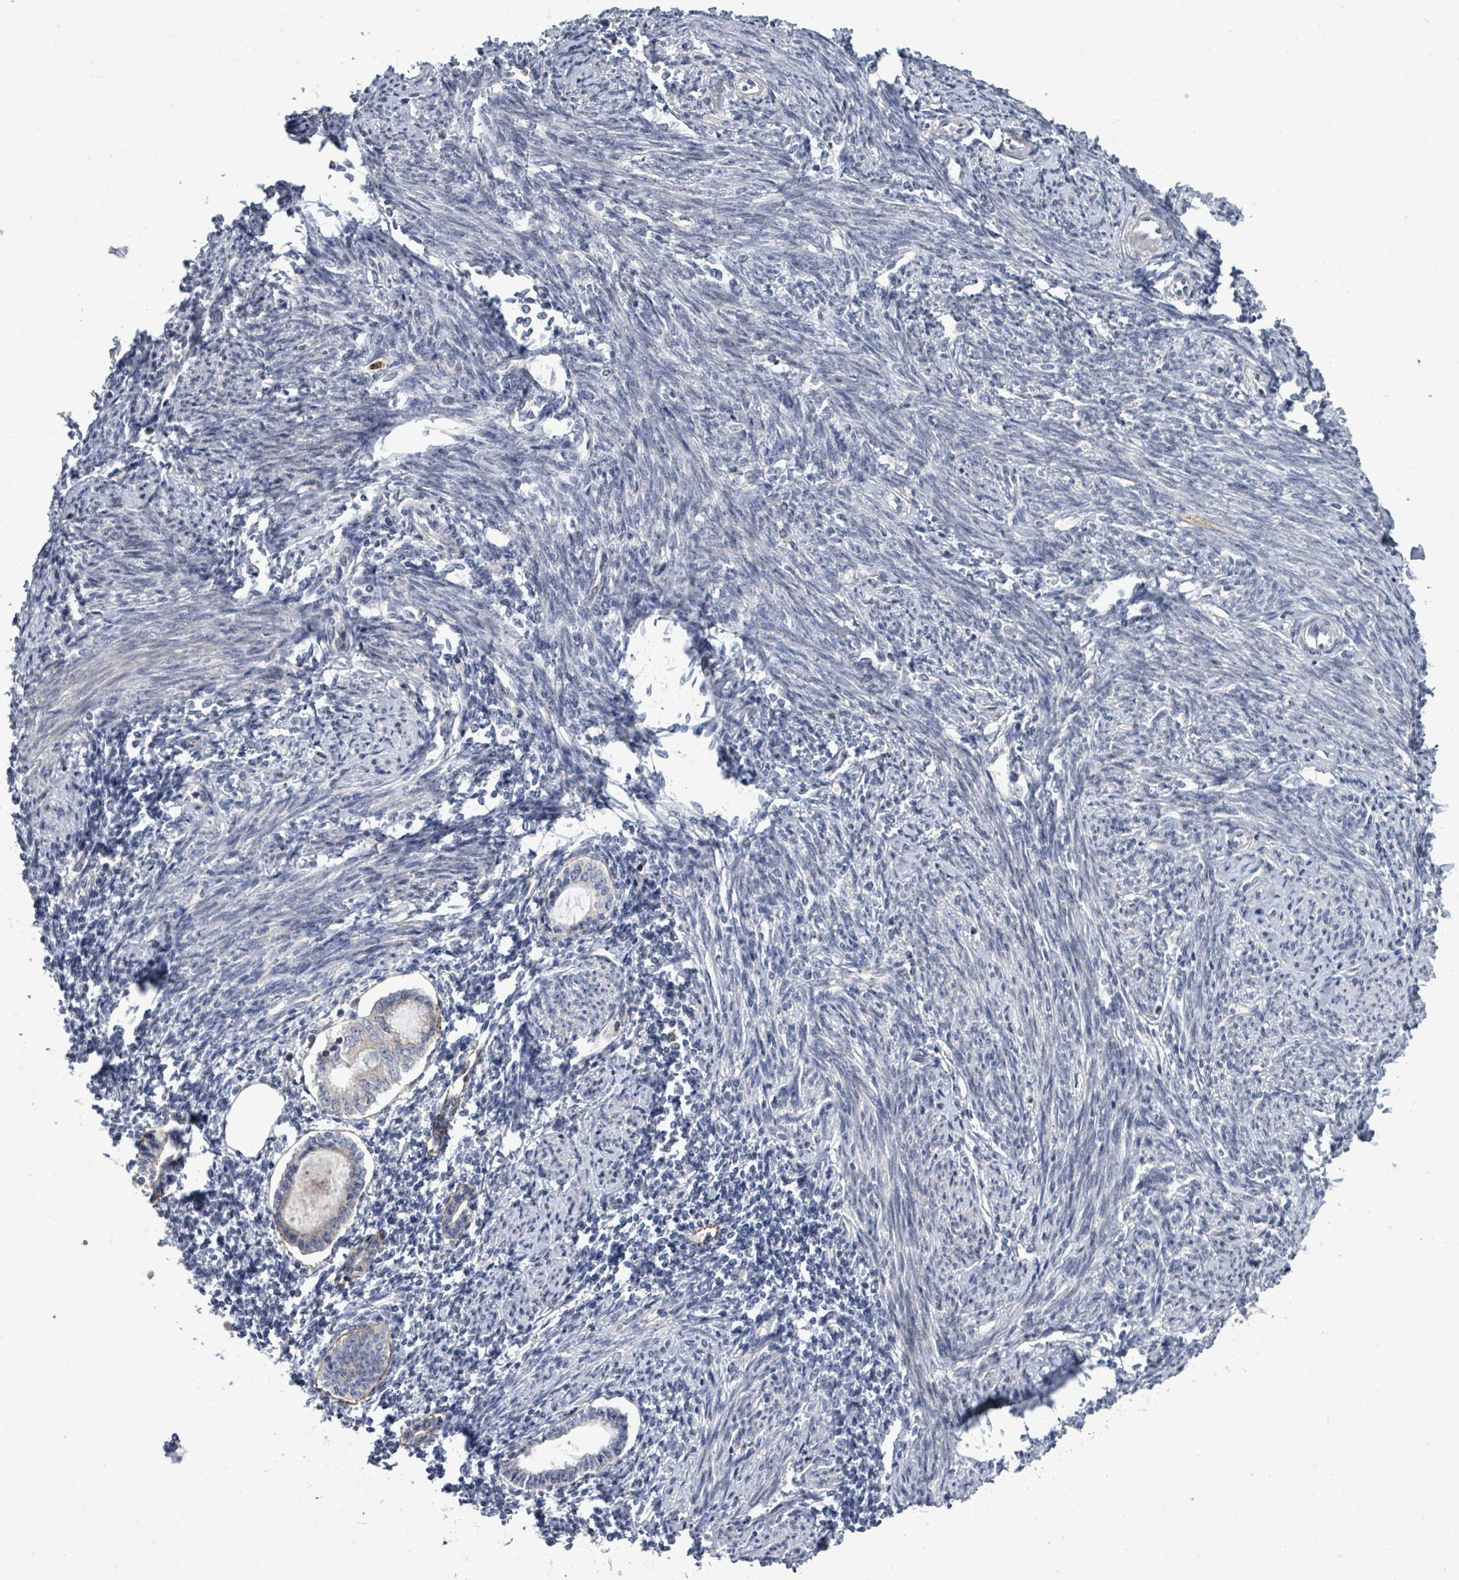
{"staining": {"intensity": "negative", "quantity": "none", "location": "none"}, "tissue": "endometrium", "cell_type": "Cells in endometrial stroma", "image_type": "normal", "snomed": [{"axis": "morphology", "description": "Normal tissue, NOS"}, {"axis": "topography", "description": "Endometrium"}], "caption": "Immunohistochemical staining of normal endometrium shows no significant positivity in cells in endometrial stroma.", "gene": "SAR1A", "patient": {"sex": "female", "age": 63}}